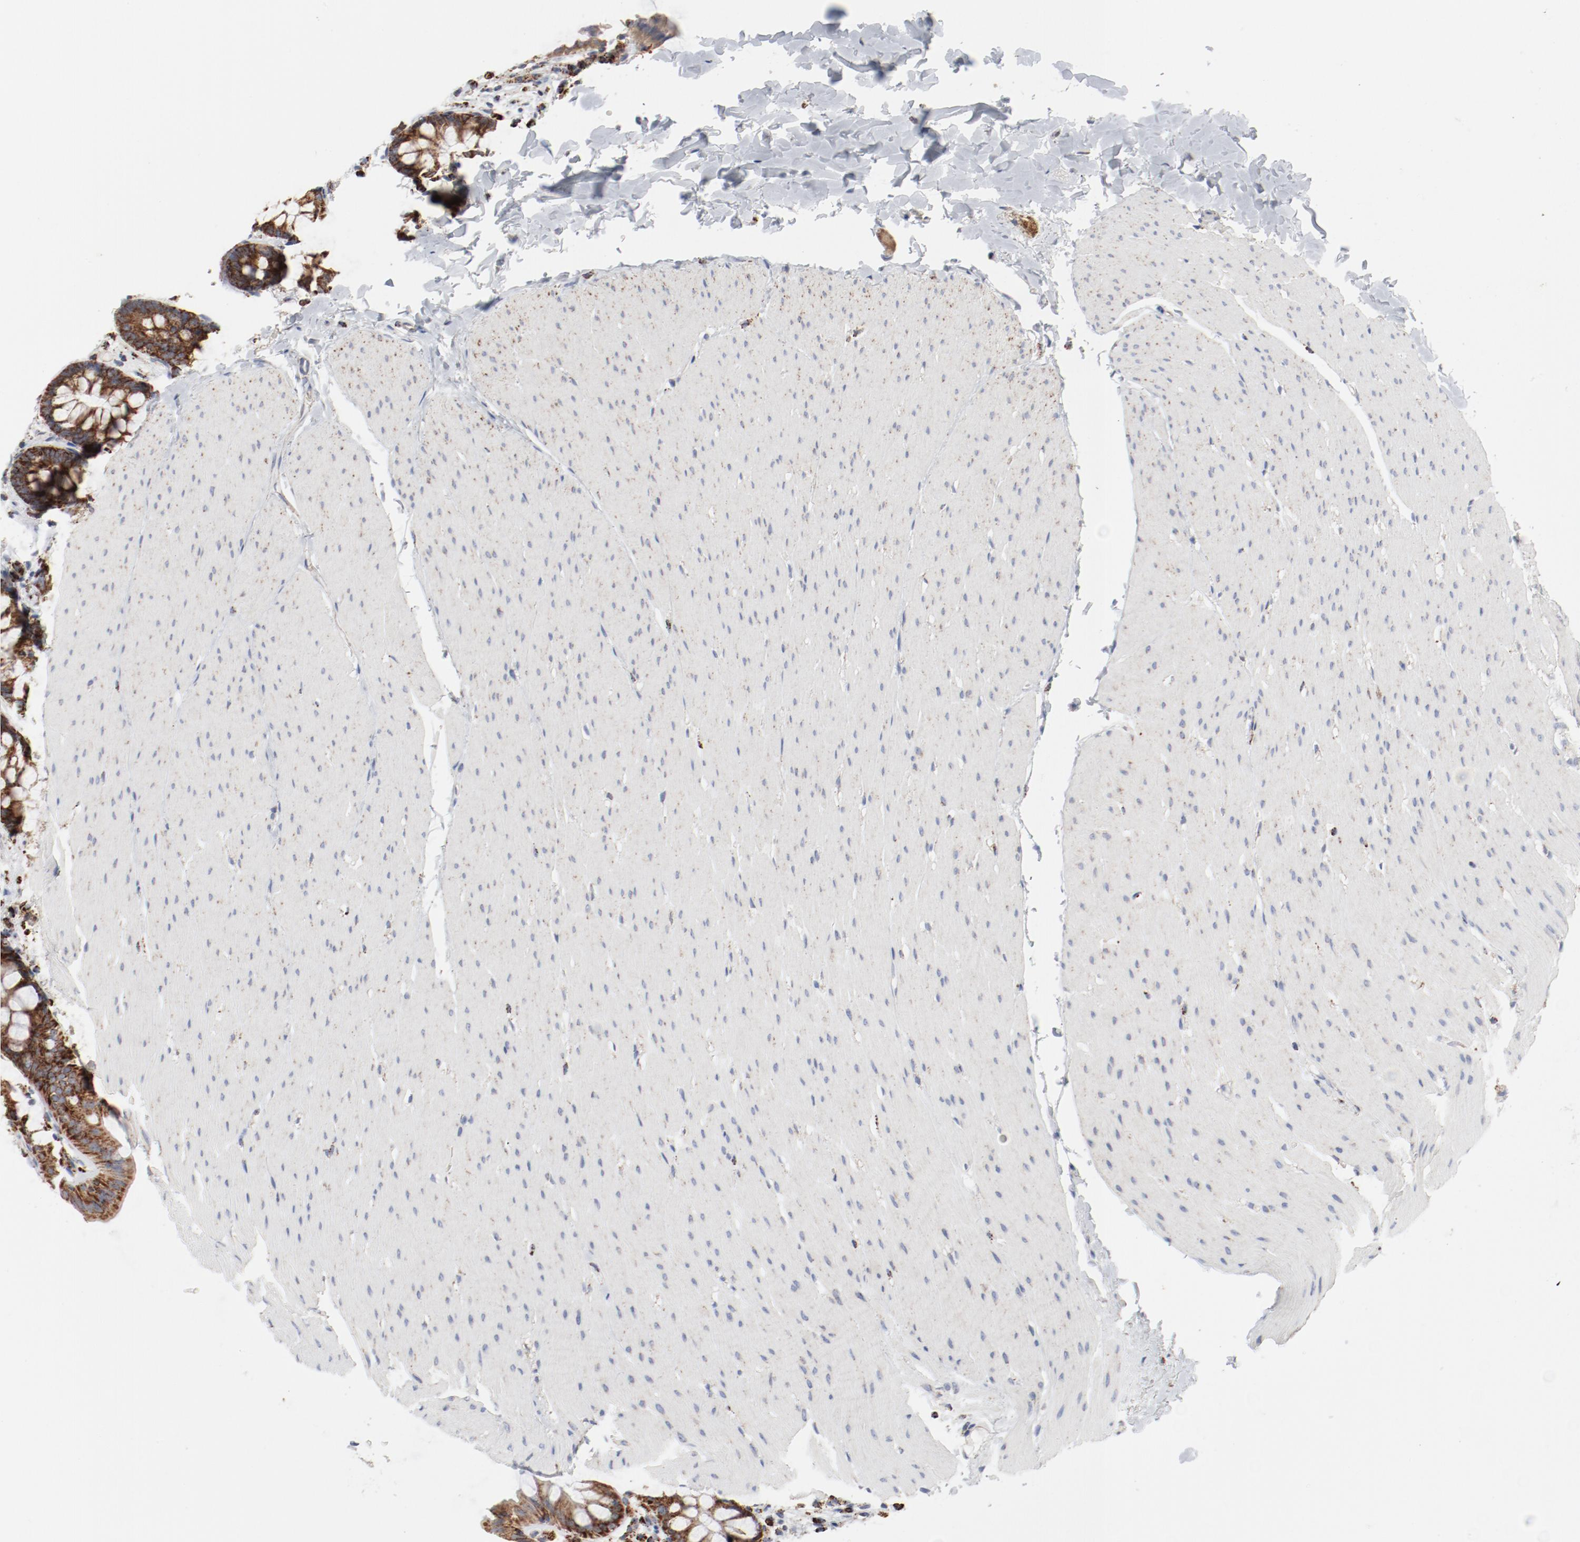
{"staining": {"intensity": "negative", "quantity": "none", "location": "none"}, "tissue": "colon", "cell_type": "Endothelial cells", "image_type": "normal", "snomed": [{"axis": "morphology", "description": "Normal tissue, NOS"}, {"axis": "topography", "description": "Smooth muscle"}, {"axis": "topography", "description": "Colon"}], "caption": "IHC histopathology image of unremarkable colon stained for a protein (brown), which reveals no positivity in endothelial cells. (DAB IHC, high magnification).", "gene": "SETD3", "patient": {"sex": "male", "age": 67}}